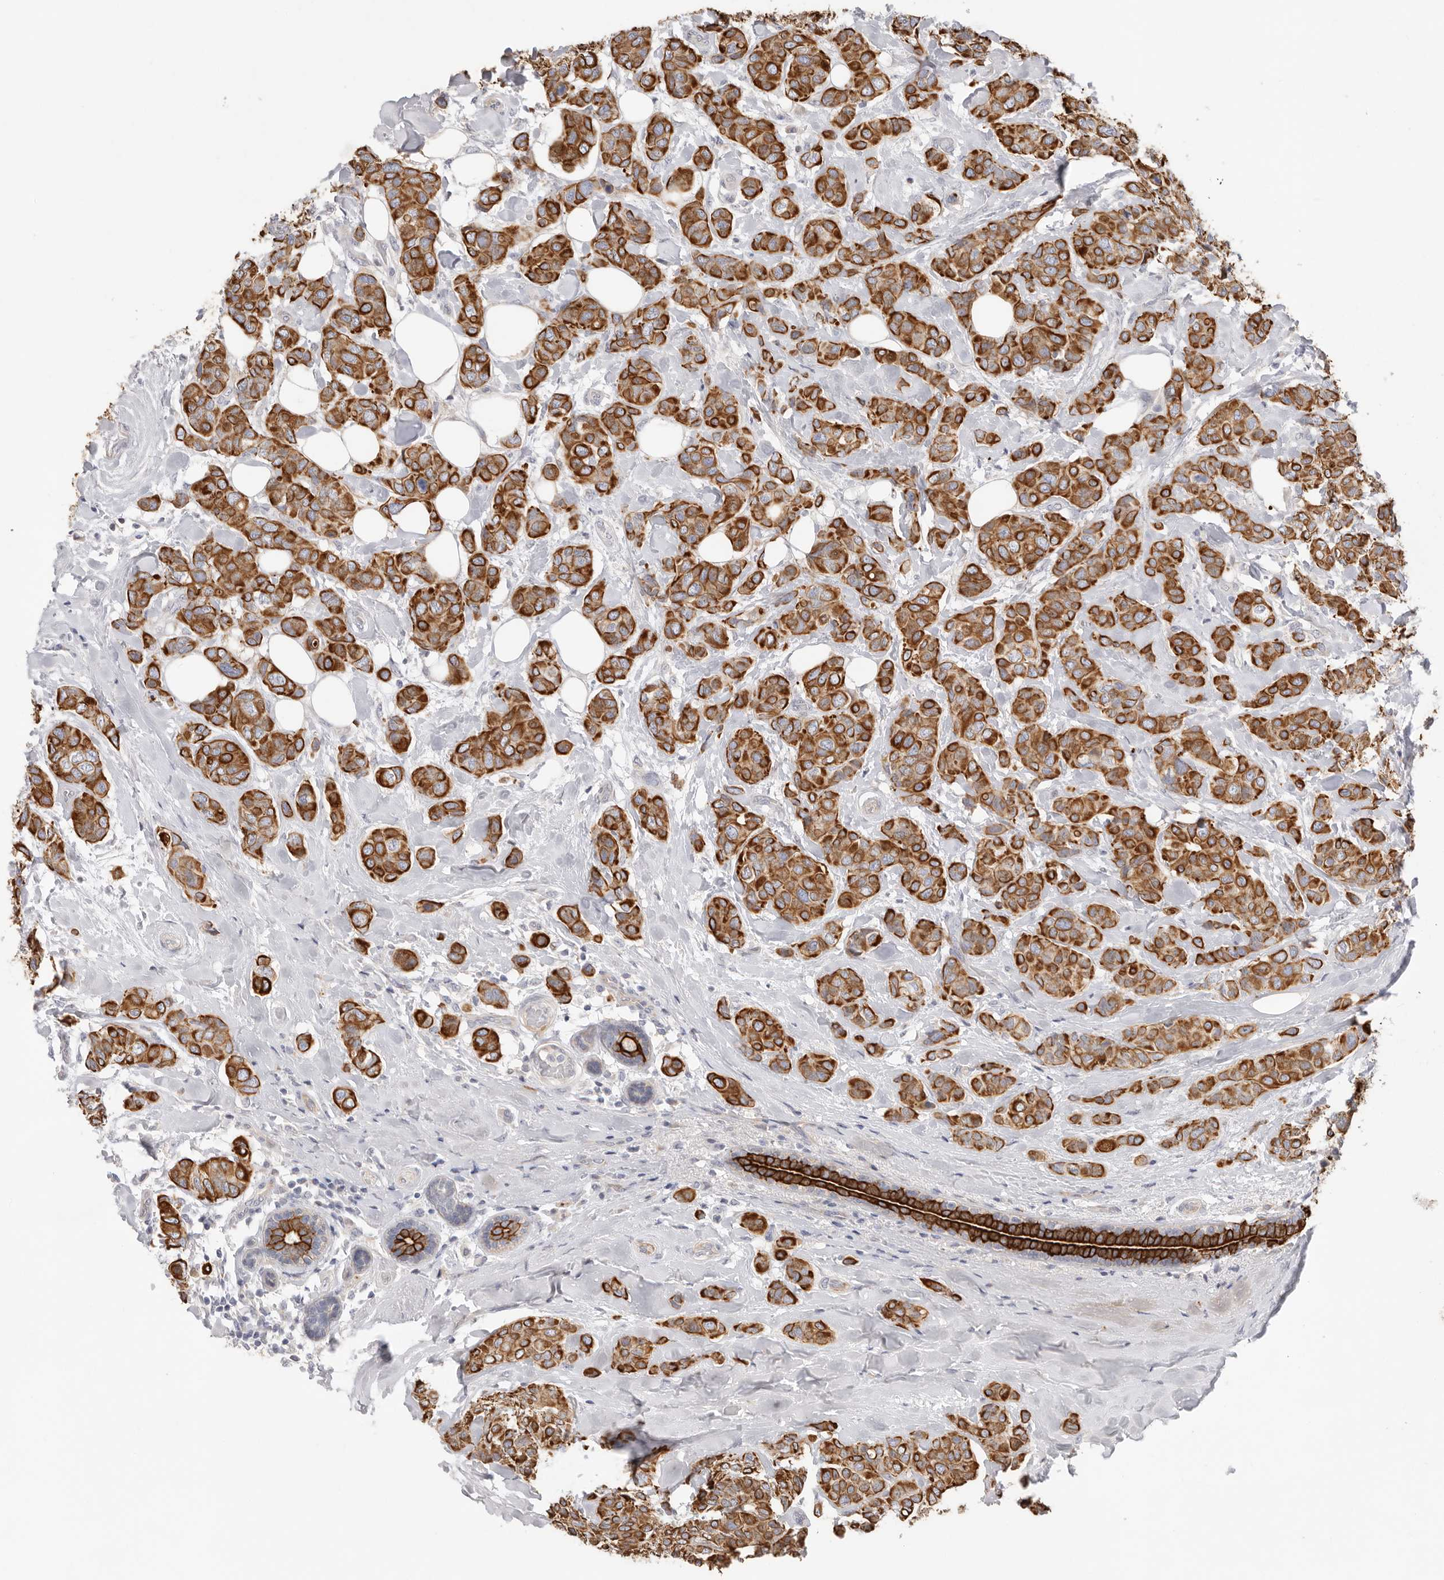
{"staining": {"intensity": "strong", "quantity": ">75%", "location": "cytoplasmic/membranous"}, "tissue": "breast cancer", "cell_type": "Tumor cells", "image_type": "cancer", "snomed": [{"axis": "morphology", "description": "Lobular carcinoma"}, {"axis": "topography", "description": "Breast"}], "caption": "An image of human lobular carcinoma (breast) stained for a protein shows strong cytoplasmic/membranous brown staining in tumor cells. (IHC, brightfield microscopy, high magnification).", "gene": "USH1C", "patient": {"sex": "female", "age": 51}}